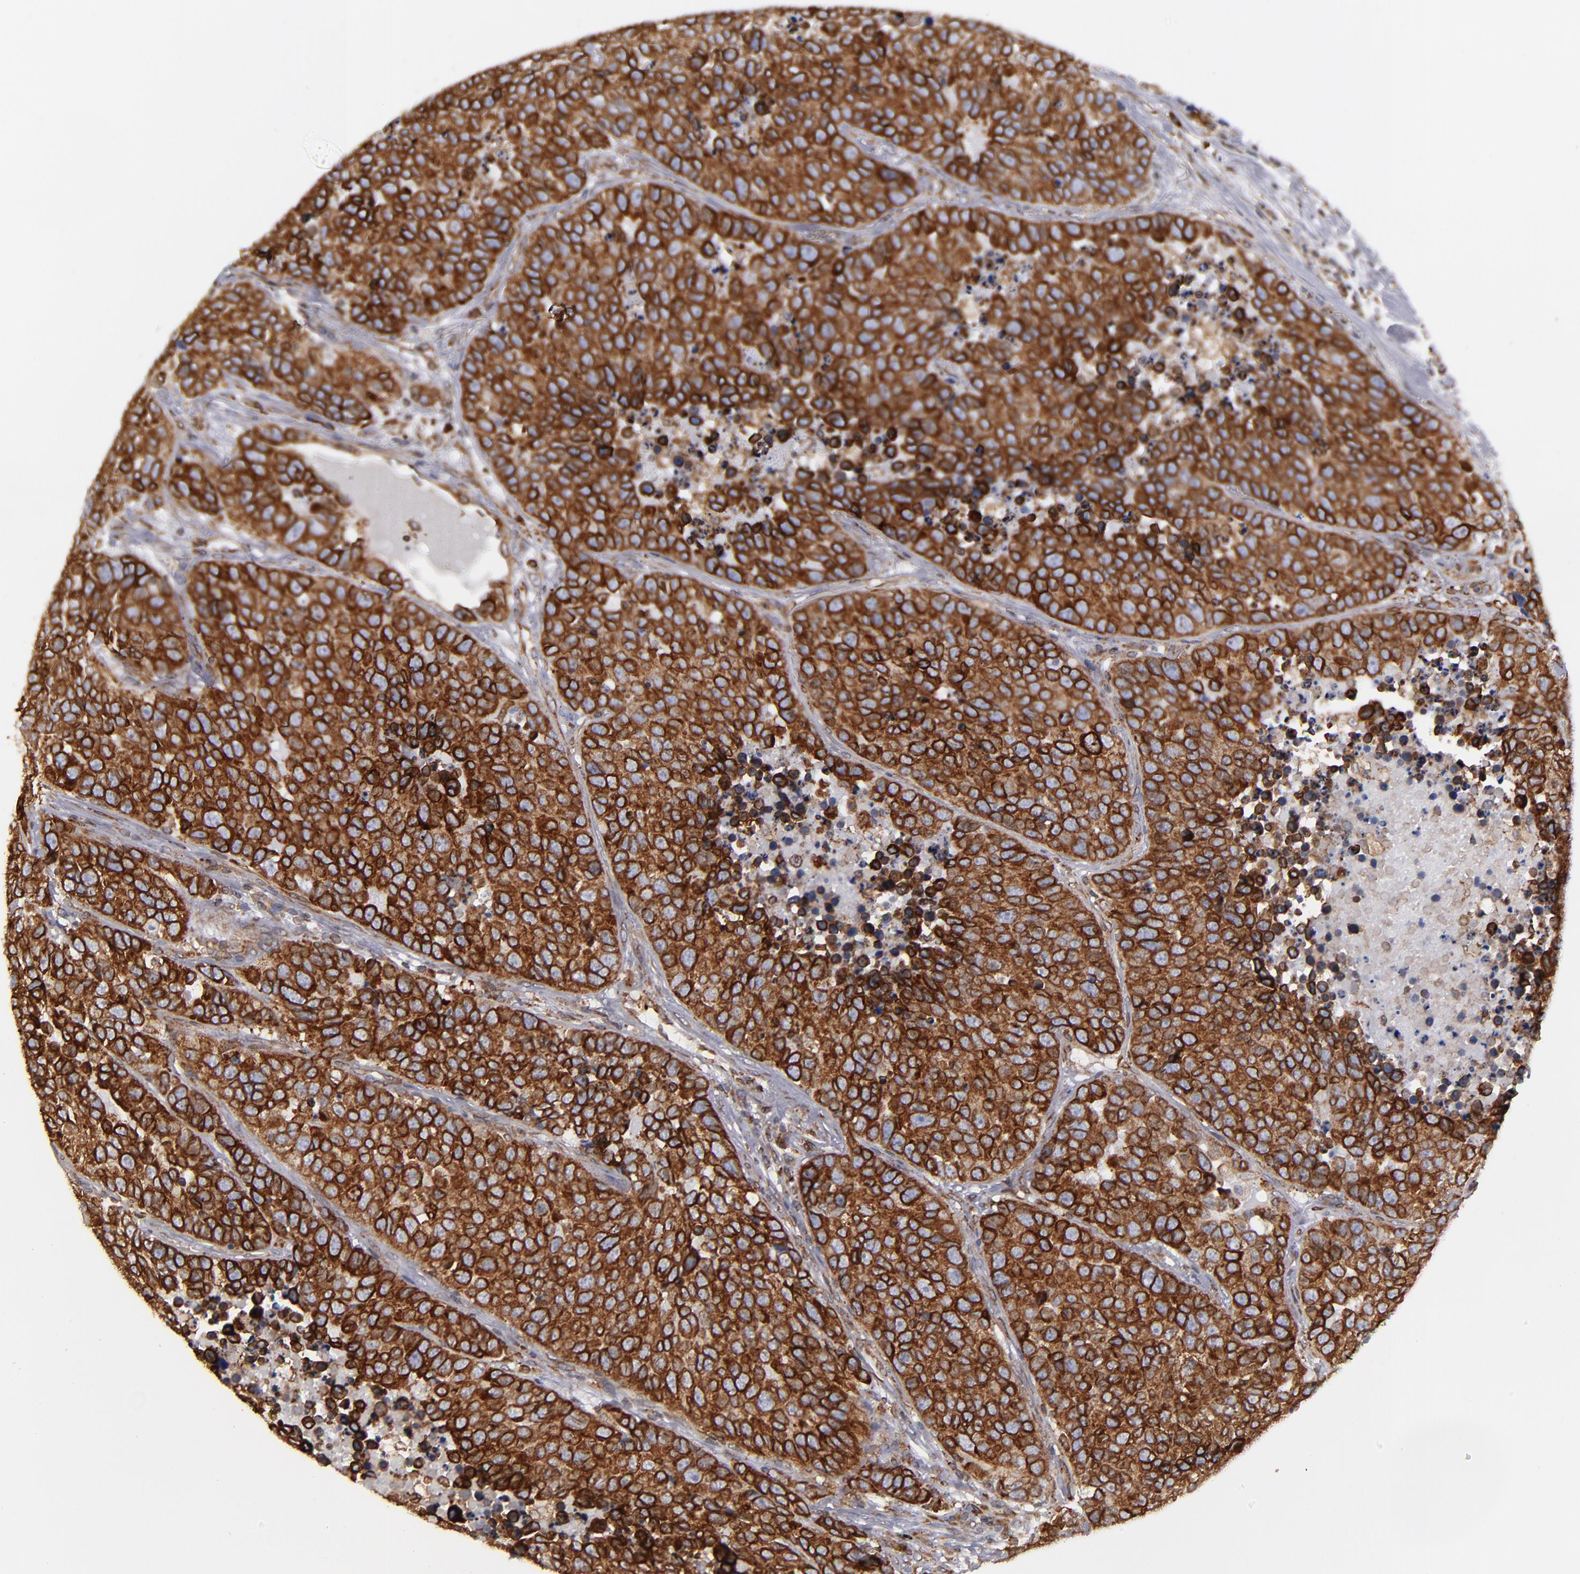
{"staining": {"intensity": "strong", "quantity": ">75%", "location": "cytoplasmic/membranous"}, "tissue": "carcinoid", "cell_type": "Tumor cells", "image_type": "cancer", "snomed": [{"axis": "morphology", "description": "Carcinoid, malignant, NOS"}, {"axis": "topography", "description": "Lung"}], "caption": "Immunohistochemical staining of human carcinoid (malignant) shows high levels of strong cytoplasmic/membranous staining in about >75% of tumor cells.", "gene": "TMX1", "patient": {"sex": "male", "age": 60}}